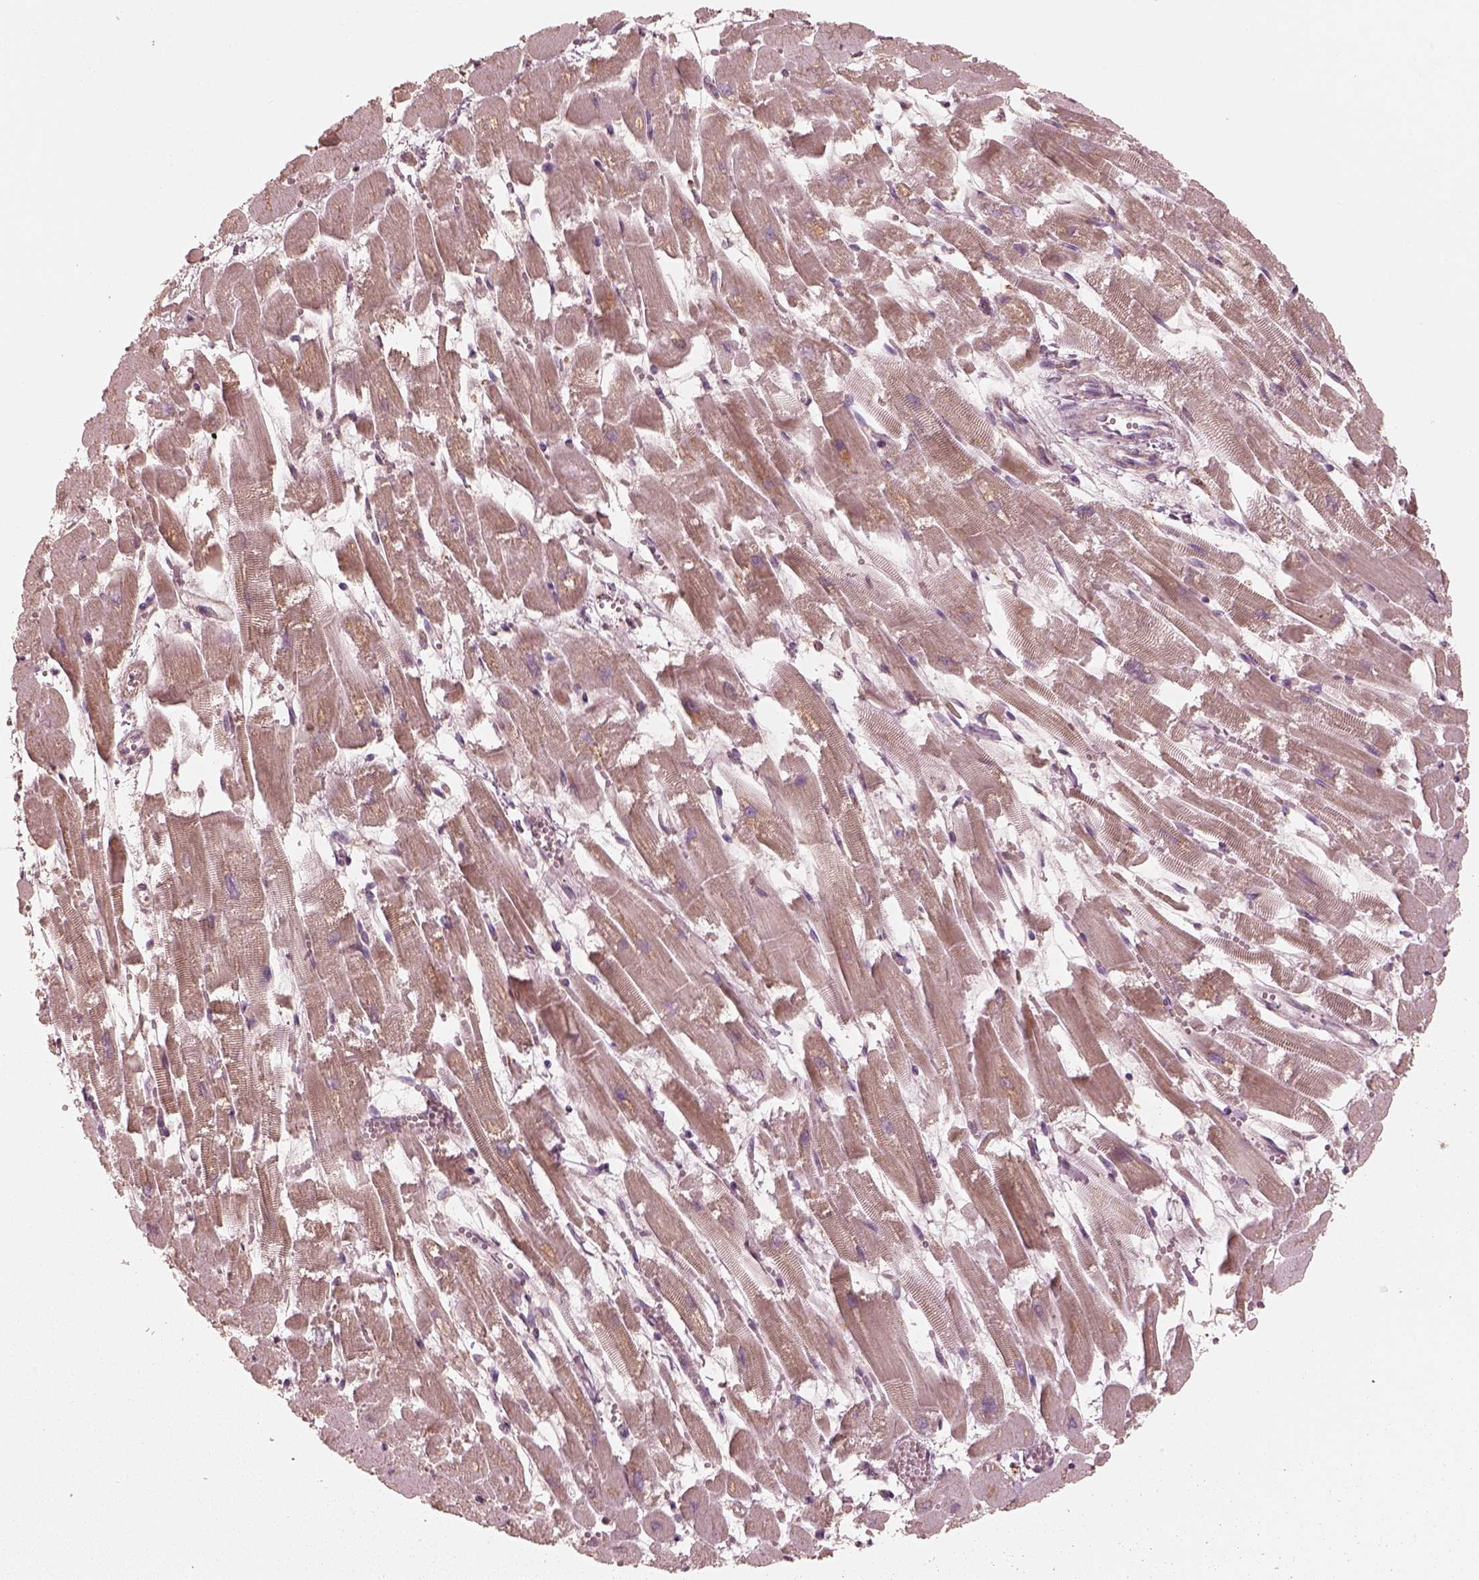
{"staining": {"intensity": "moderate", "quantity": ">75%", "location": "cytoplasmic/membranous"}, "tissue": "heart muscle", "cell_type": "Cardiomyocytes", "image_type": "normal", "snomed": [{"axis": "morphology", "description": "Normal tissue, NOS"}, {"axis": "topography", "description": "Heart"}], "caption": "Human heart muscle stained for a protein (brown) exhibits moderate cytoplasmic/membranous positive expression in about >75% of cardiomyocytes.", "gene": "ENTPD6", "patient": {"sex": "female", "age": 52}}